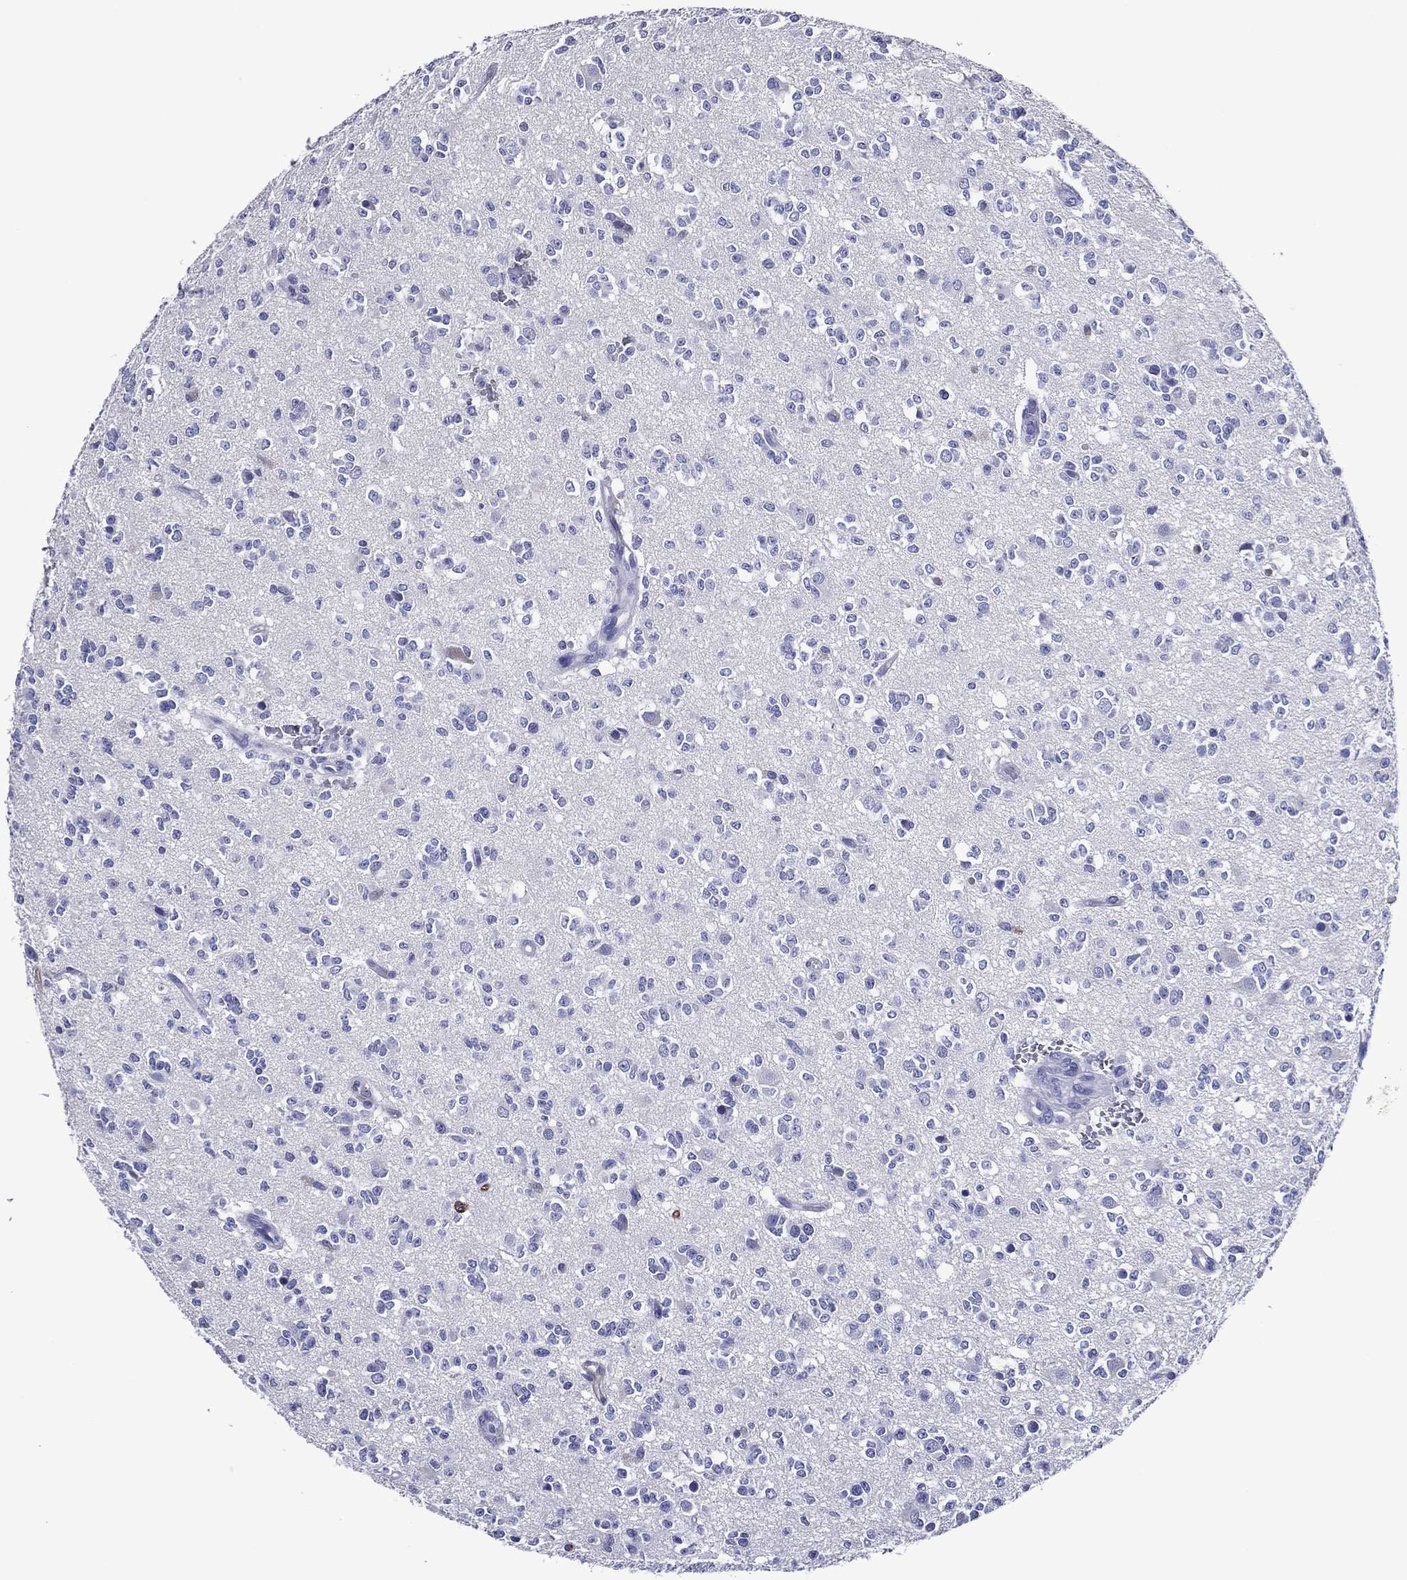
{"staining": {"intensity": "negative", "quantity": "none", "location": "none"}, "tissue": "glioma", "cell_type": "Tumor cells", "image_type": "cancer", "snomed": [{"axis": "morphology", "description": "Glioma, malignant, Low grade"}, {"axis": "topography", "description": "Brain"}], "caption": "Photomicrograph shows no significant protein positivity in tumor cells of low-grade glioma (malignant).", "gene": "ACE2", "patient": {"sex": "female", "age": 45}}